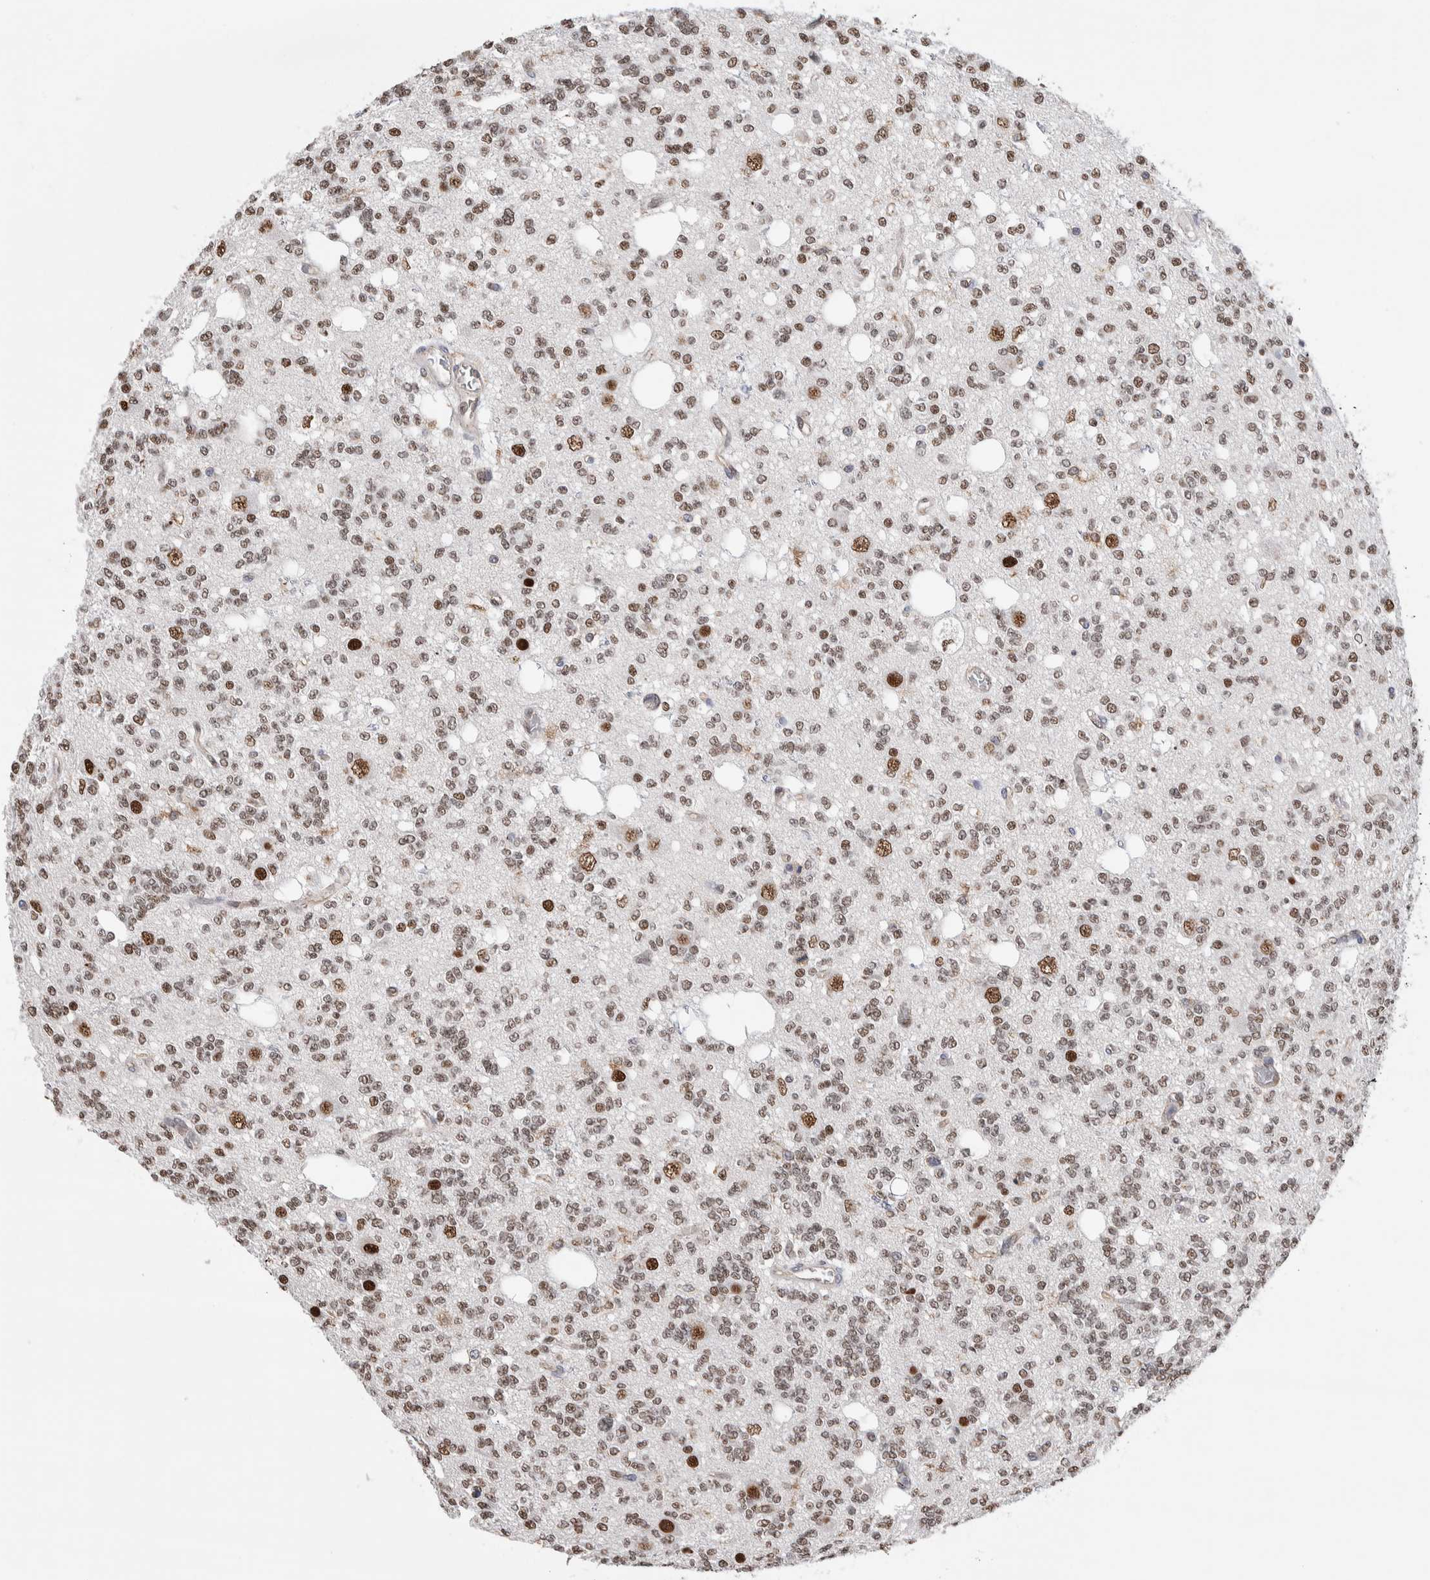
{"staining": {"intensity": "moderate", "quantity": ">75%", "location": "nuclear"}, "tissue": "glioma", "cell_type": "Tumor cells", "image_type": "cancer", "snomed": [{"axis": "morphology", "description": "Glioma, malignant, Low grade"}, {"axis": "topography", "description": "Brain"}], "caption": "A high-resolution micrograph shows IHC staining of malignant glioma (low-grade), which displays moderate nuclear positivity in approximately >75% of tumor cells.", "gene": "ZBTB49", "patient": {"sex": "male", "age": 38}}